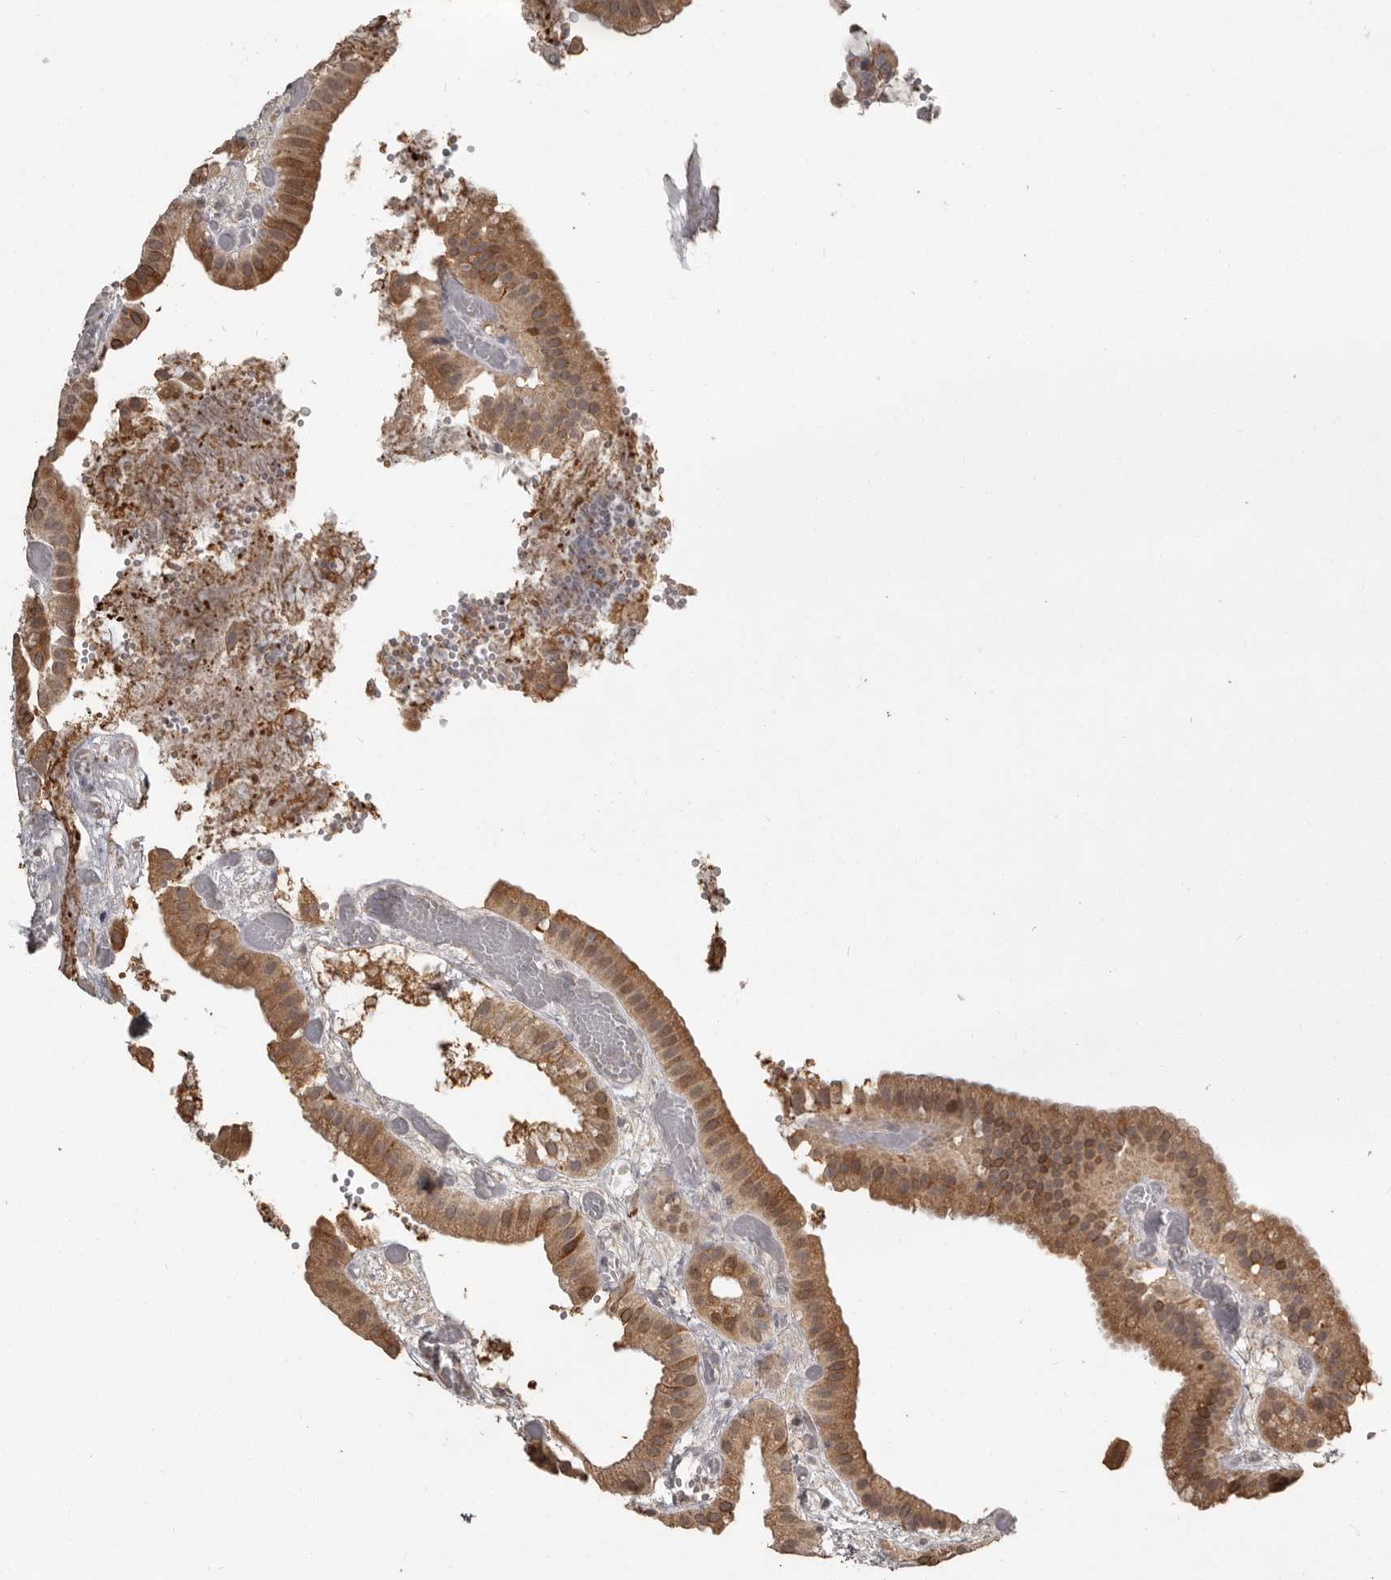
{"staining": {"intensity": "moderate", "quantity": "25%-75%", "location": "cytoplasmic/membranous"}, "tissue": "gallbladder", "cell_type": "Glandular cells", "image_type": "normal", "snomed": [{"axis": "morphology", "description": "Normal tissue, NOS"}, {"axis": "topography", "description": "Gallbladder"}], "caption": "Immunohistochemical staining of unremarkable human gallbladder shows moderate cytoplasmic/membranous protein staining in approximately 25%-75% of glandular cells.", "gene": "ZFP14", "patient": {"sex": "female", "age": 64}}